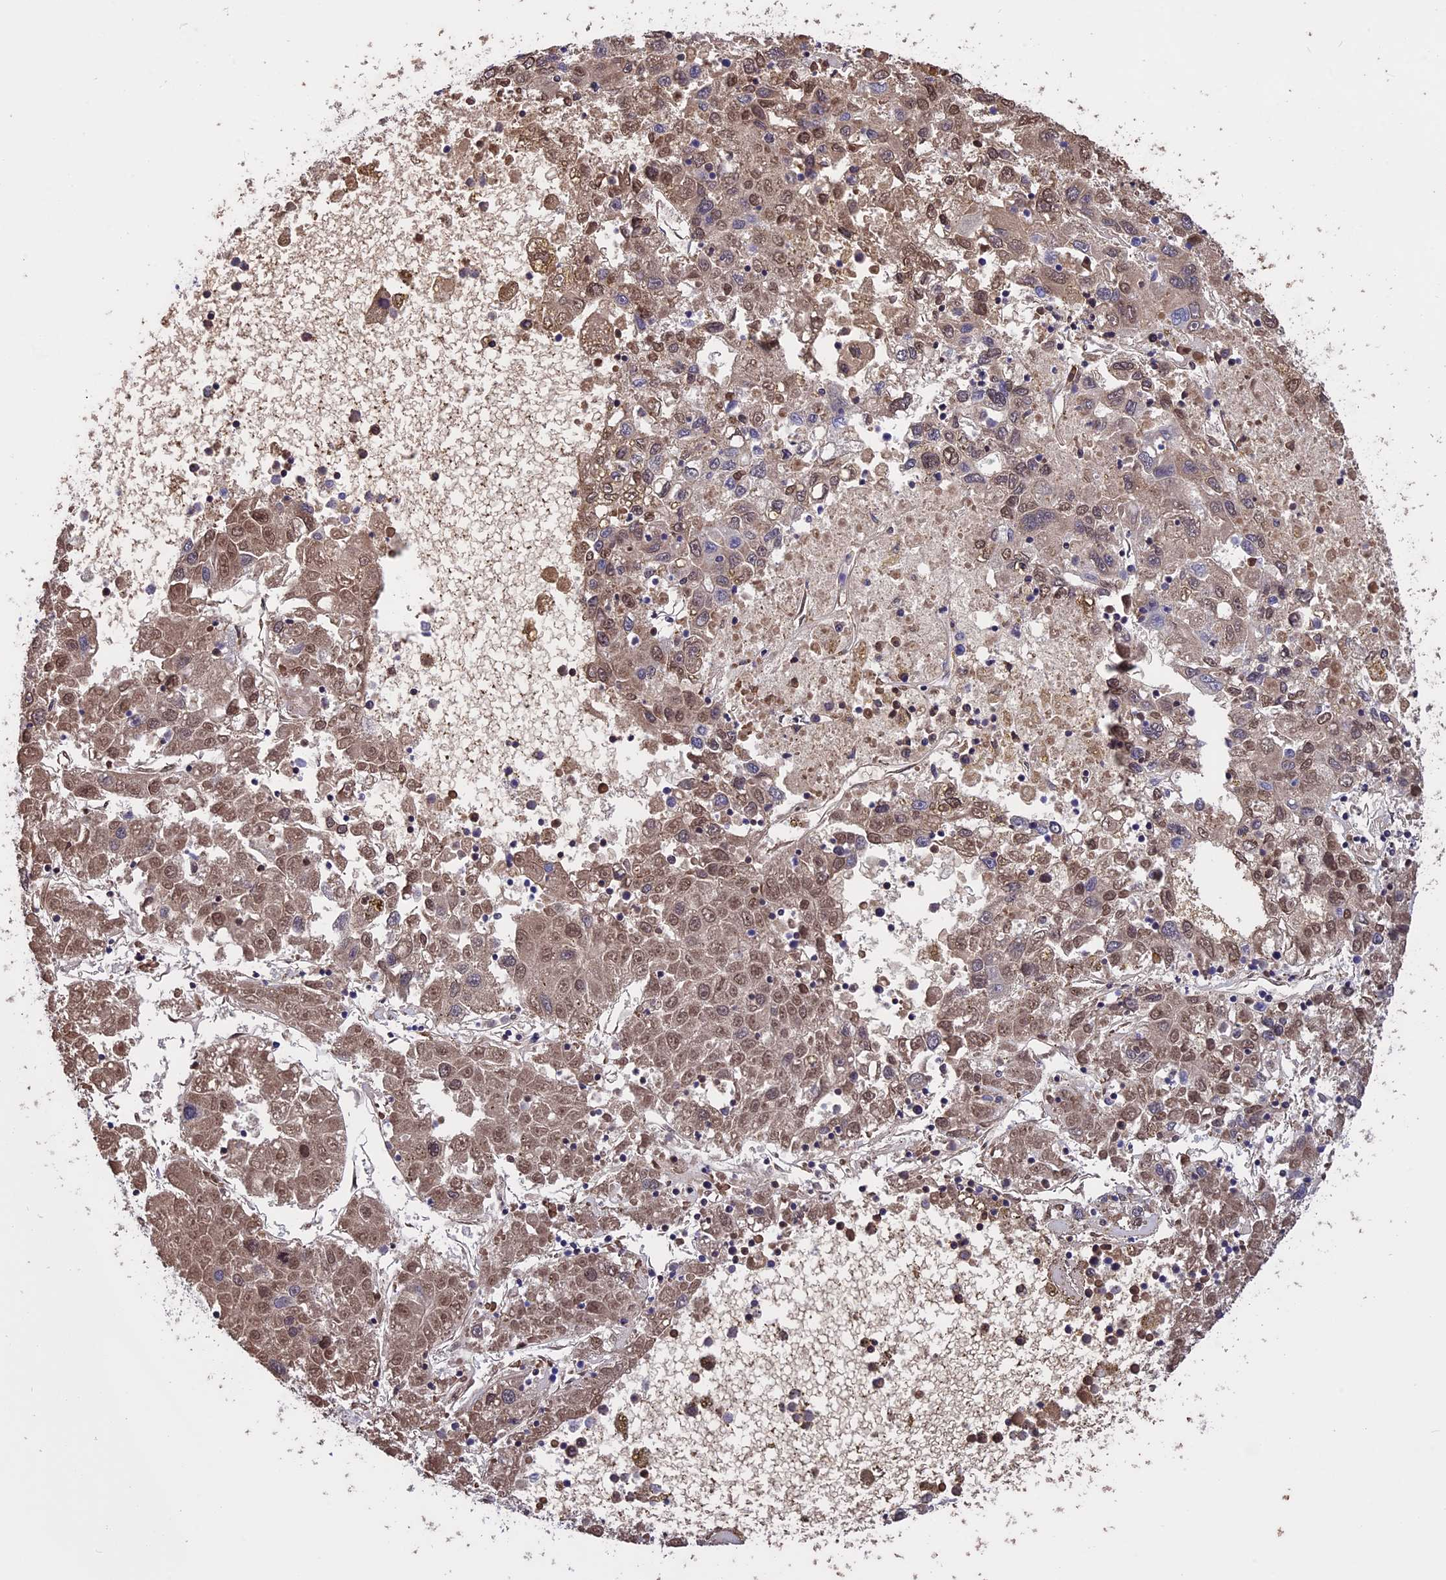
{"staining": {"intensity": "moderate", "quantity": ">75%", "location": "nuclear"}, "tissue": "liver cancer", "cell_type": "Tumor cells", "image_type": "cancer", "snomed": [{"axis": "morphology", "description": "Carcinoma, Hepatocellular, NOS"}, {"axis": "topography", "description": "Liver"}], "caption": "Immunohistochemical staining of human liver cancer exhibits moderate nuclear protein positivity in about >75% of tumor cells.", "gene": "KNOP1", "patient": {"sex": "male", "age": 49}}